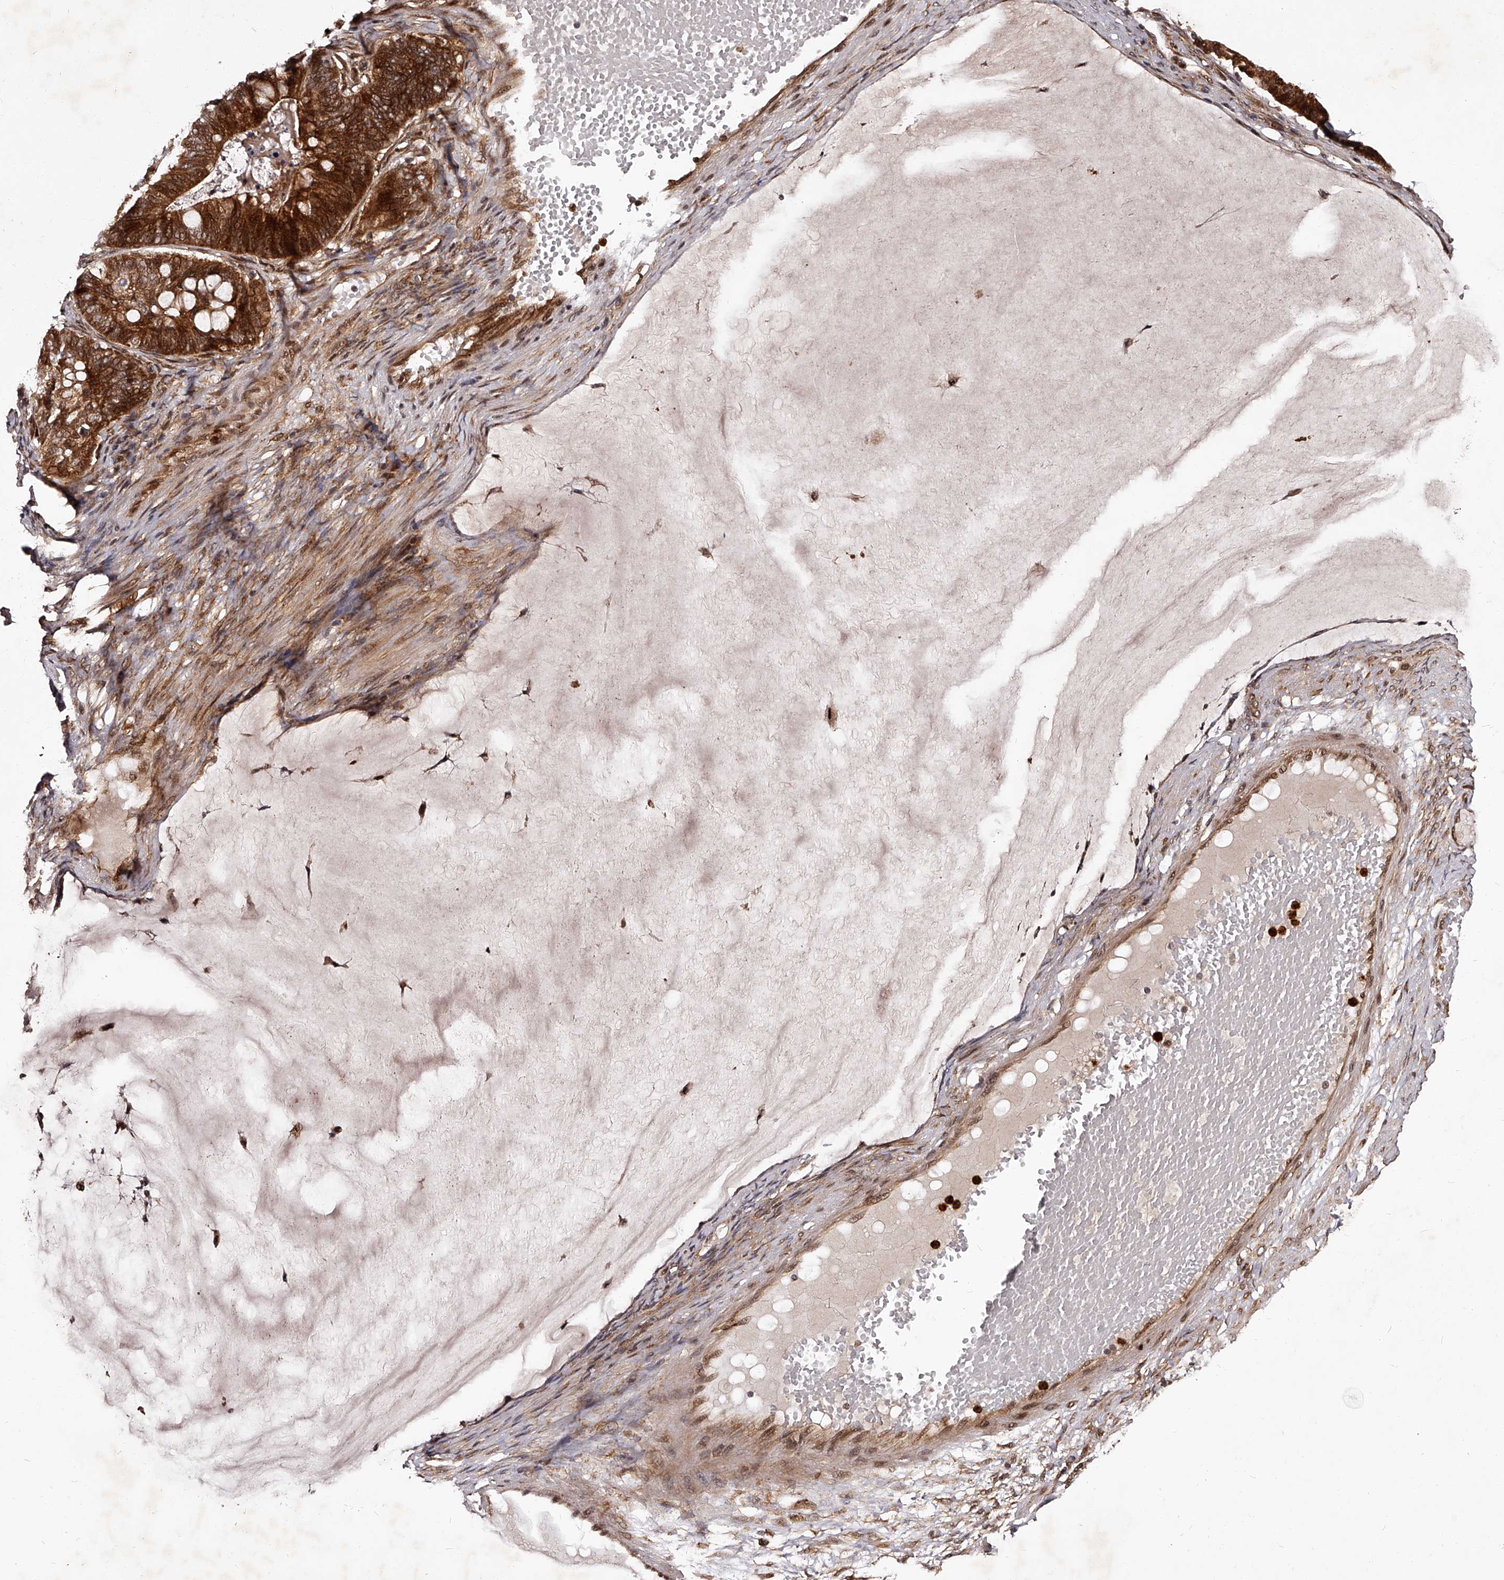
{"staining": {"intensity": "strong", "quantity": ">75%", "location": "cytoplasmic/membranous"}, "tissue": "ovarian cancer", "cell_type": "Tumor cells", "image_type": "cancer", "snomed": [{"axis": "morphology", "description": "Cystadenocarcinoma, mucinous, NOS"}, {"axis": "topography", "description": "Ovary"}], "caption": "Mucinous cystadenocarcinoma (ovarian) was stained to show a protein in brown. There is high levels of strong cytoplasmic/membranous staining in about >75% of tumor cells.", "gene": "RSC1A1", "patient": {"sex": "female", "age": 61}}